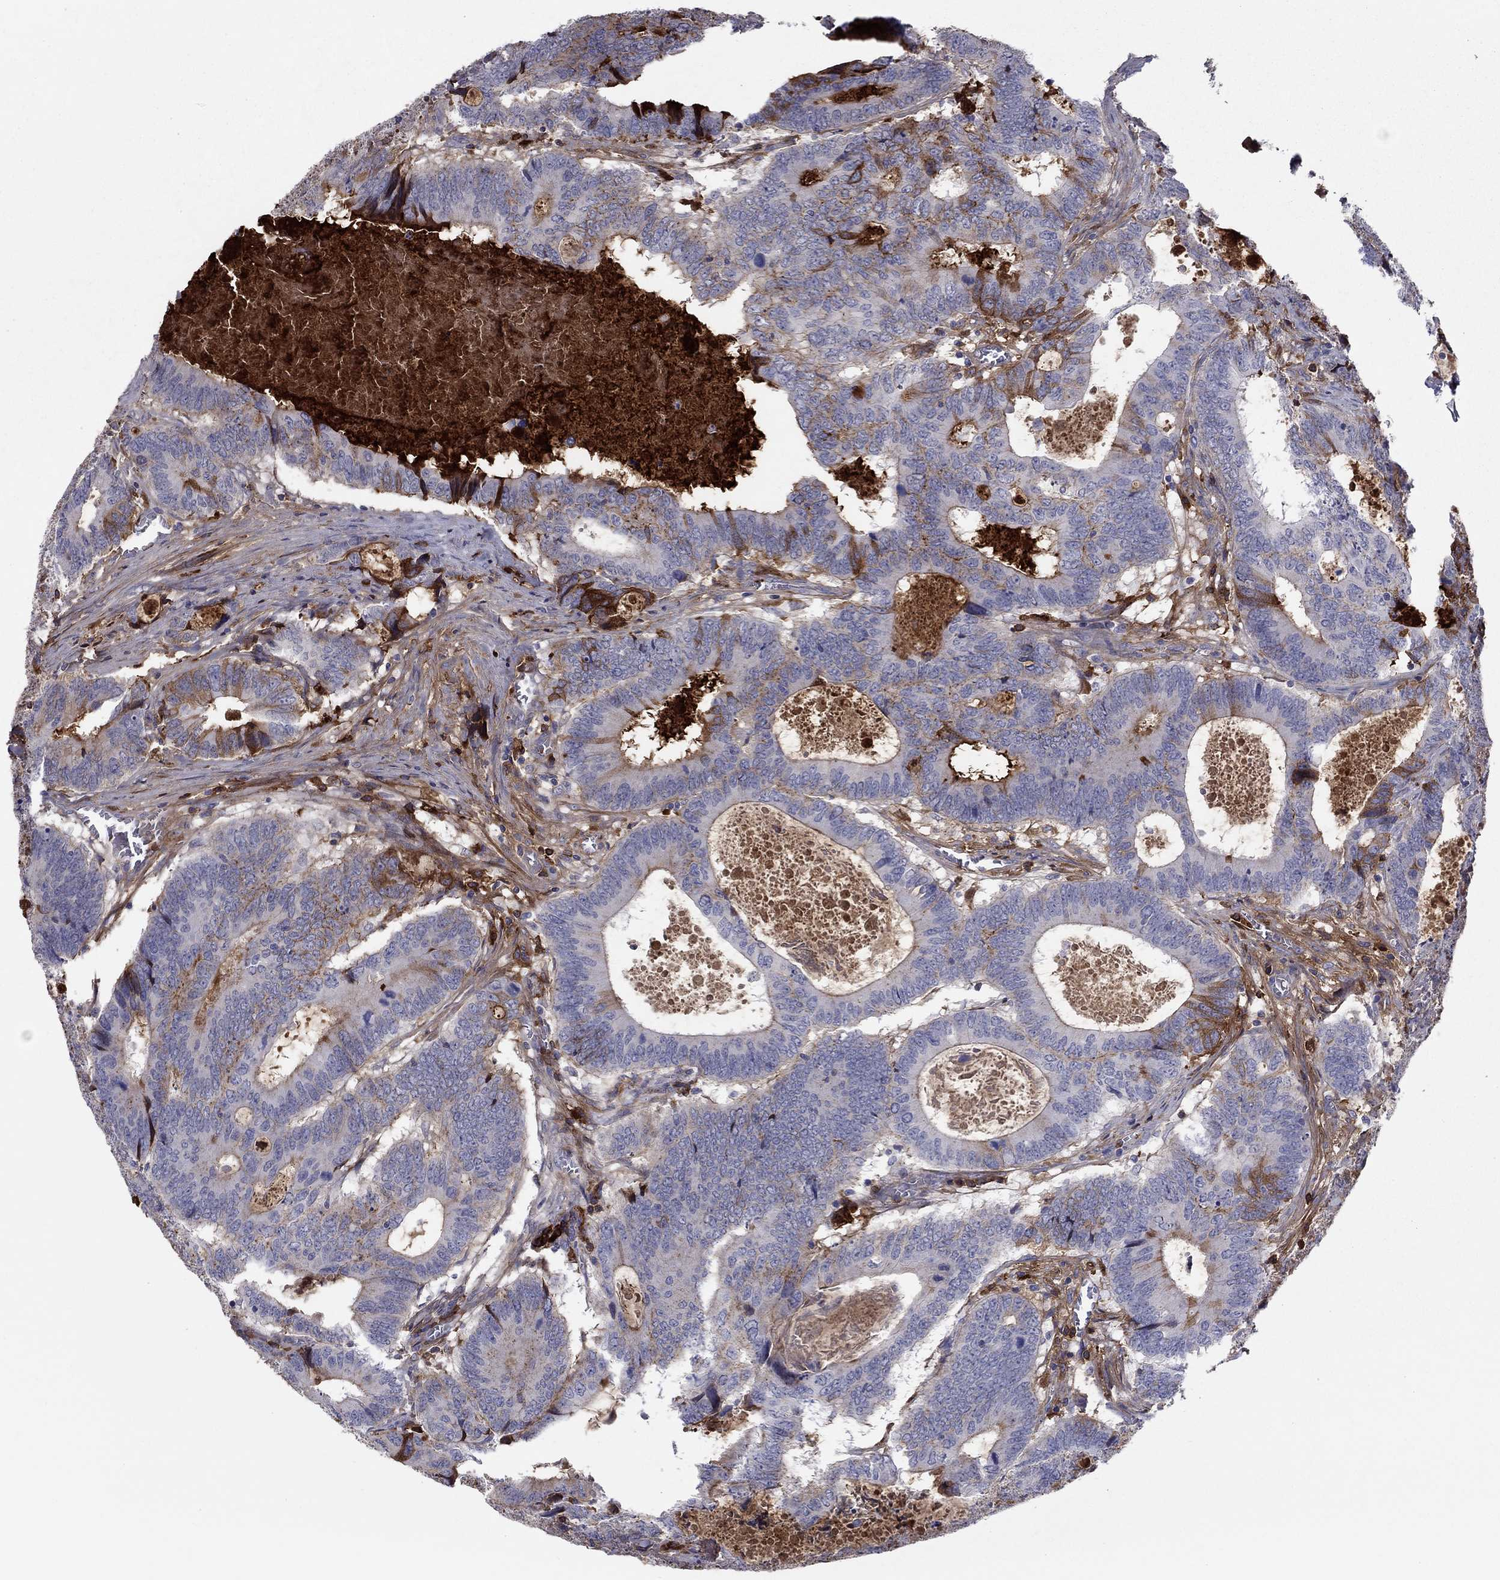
{"staining": {"intensity": "strong", "quantity": "<25%", "location": "cytoplasmic/membranous"}, "tissue": "colorectal cancer", "cell_type": "Tumor cells", "image_type": "cancer", "snomed": [{"axis": "morphology", "description": "Adenocarcinoma, NOS"}, {"axis": "topography", "description": "Colon"}], "caption": "Adenocarcinoma (colorectal) stained with a brown dye exhibits strong cytoplasmic/membranous positive expression in approximately <25% of tumor cells.", "gene": "HPX", "patient": {"sex": "female", "age": 82}}